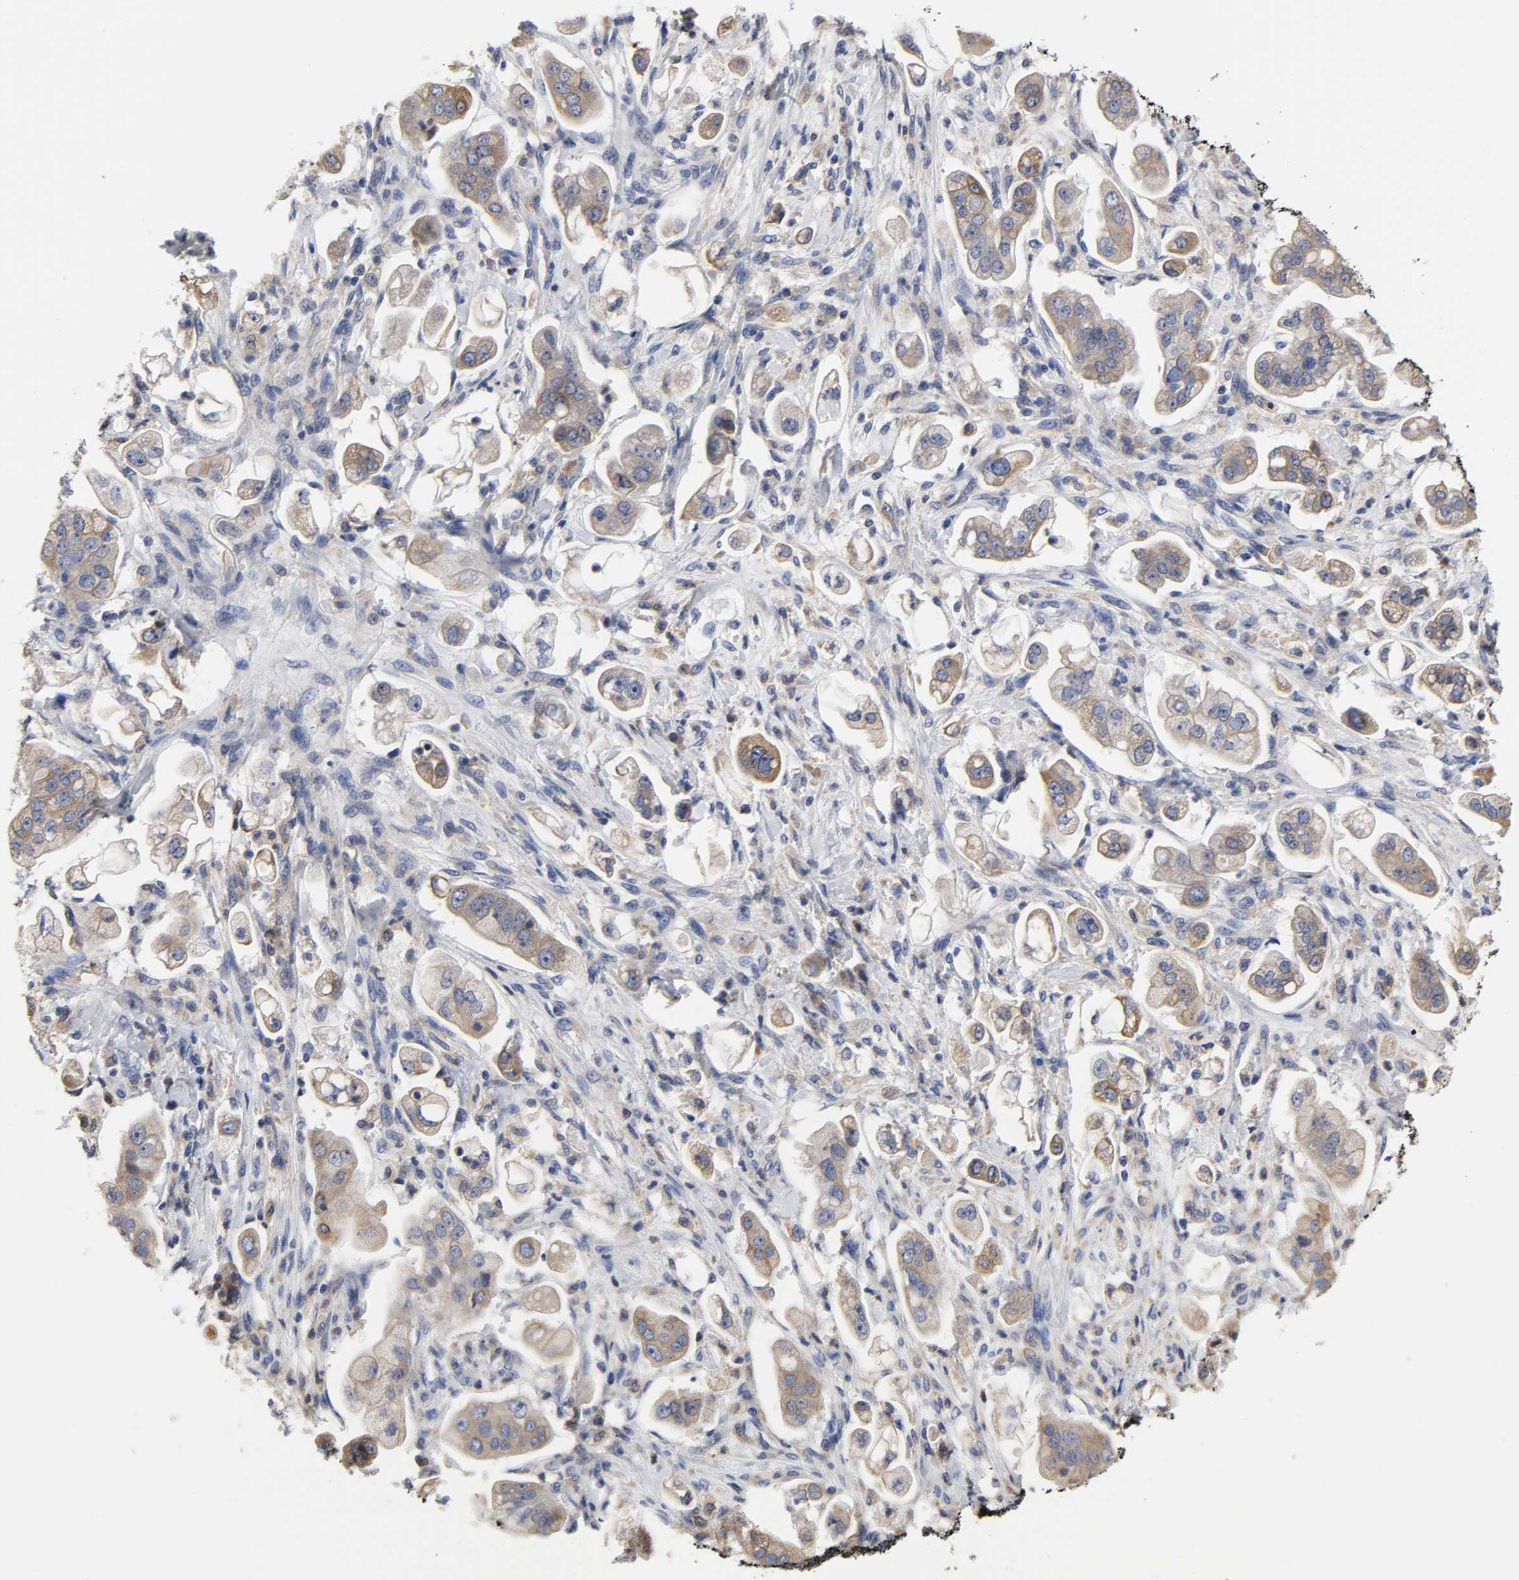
{"staining": {"intensity": "moderate", "quantity": ">75%", "location": "cytoplasmic/membranous"}, "tissue": "stomach cancer", "cell_type": "Tumor cells", "image_type": "cancer", "snomed": [{"axis": "morphology", "description": "Adenocarcinoma, NOS"}, {"axis": "topography", "description": "Stomach"}], "caption": "Adenocarcinoma (stomach) stained for a protein reveals moderate cytoplasmic/membranous positivity in tumor cells.", "gene": "HCK", "patient": {"sex": "male", "age": 62}}